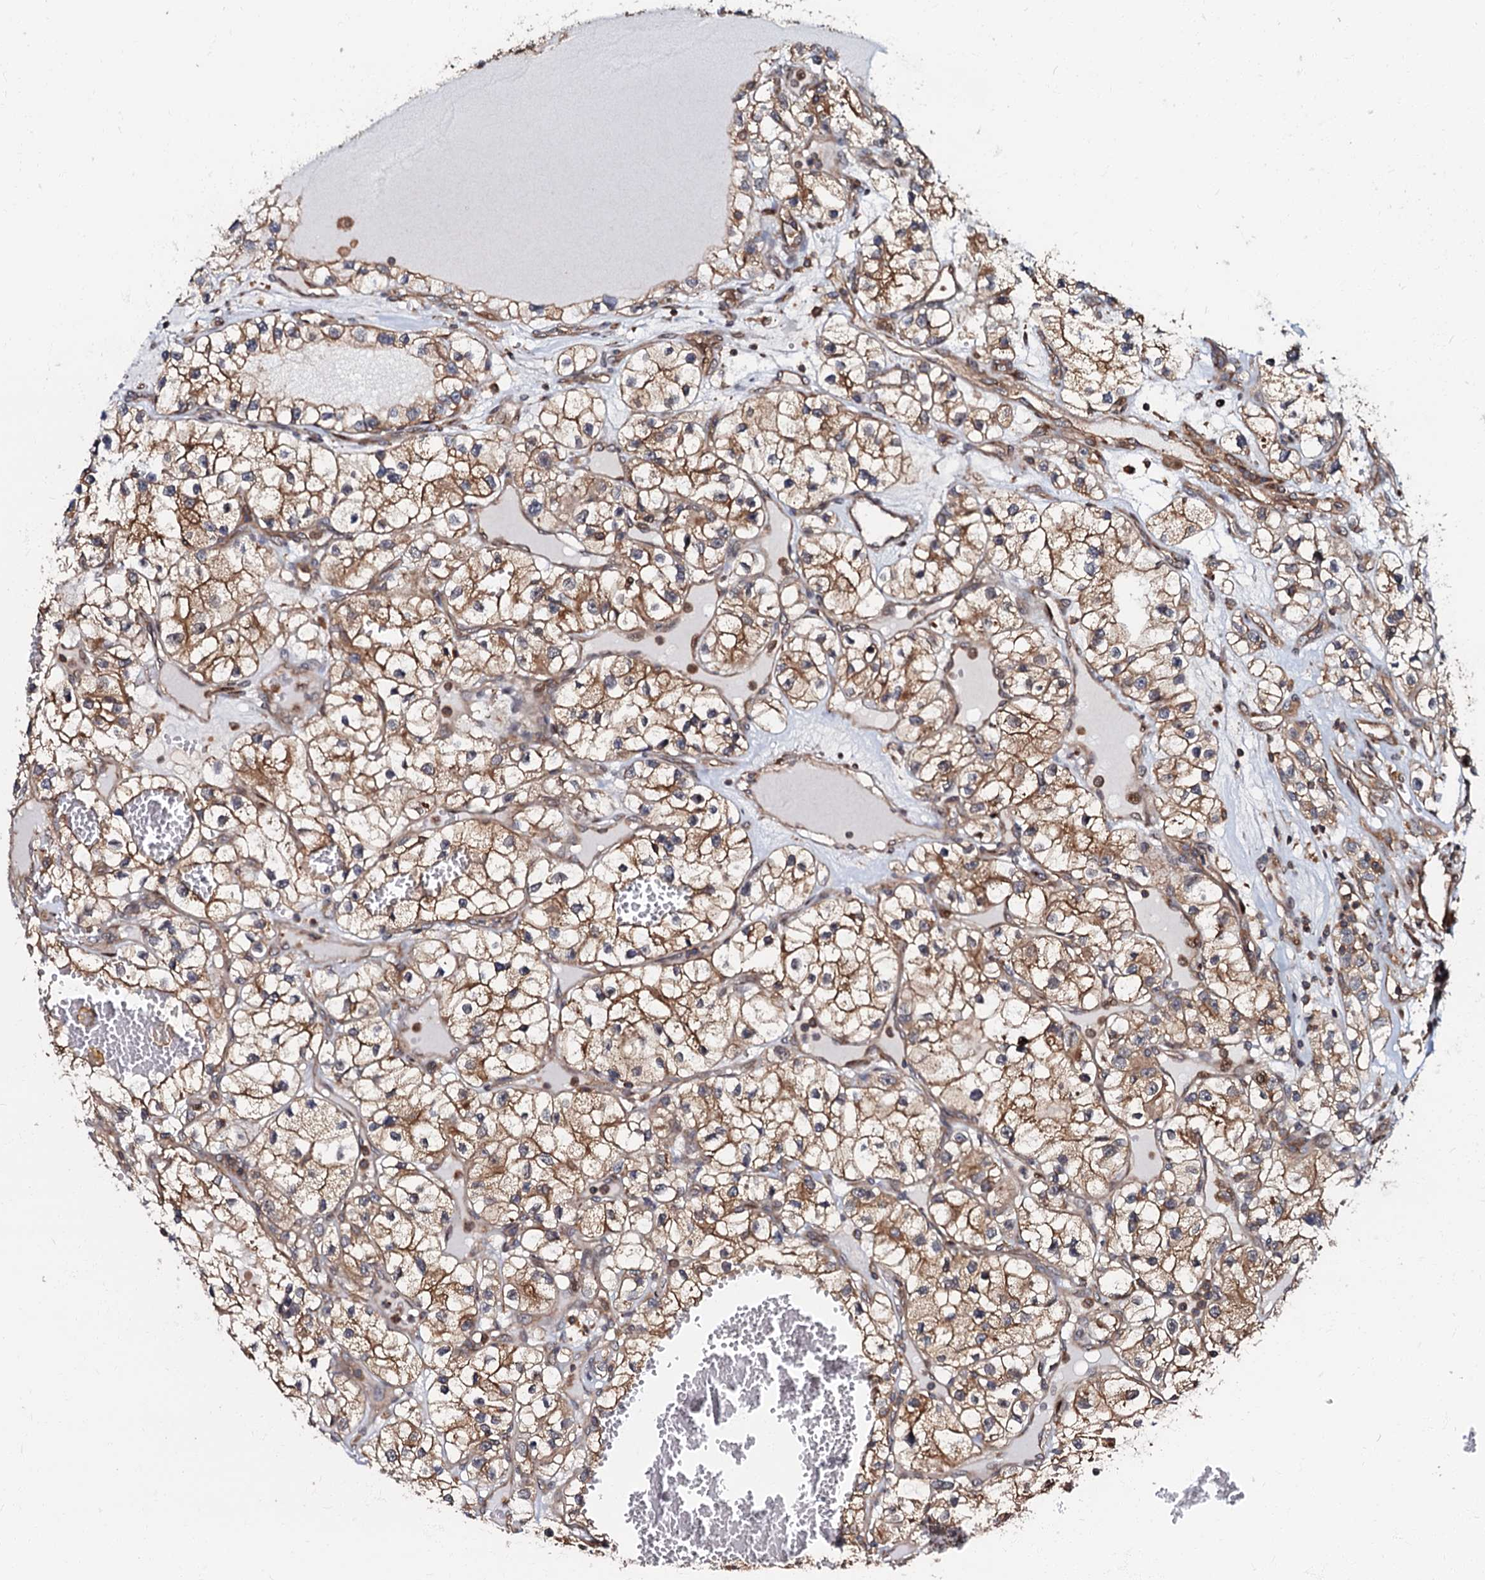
{"staining": {"intensity": "moderate", "quantity": ">75%", "location": "cytoplasmic/membranous"}, "tissue": "renal cancer", "cell_type": "Tumor cells", "image_type": "cancer", "snomed": [{"axis": "morphology", "description": "Adenocarcinoma, NOS"}, {"axis": "topography", "description": "Kidney"}], "caption": "Renal adenocarcinoma tissue displays moderate cytoplasmic/membranous expression in about >75% of tumor cells (DAB IHC, brown staining for protein, blue staining for nuclei).", "gene": "OSBP", "patient": {"sex": "female", "age": 57}}